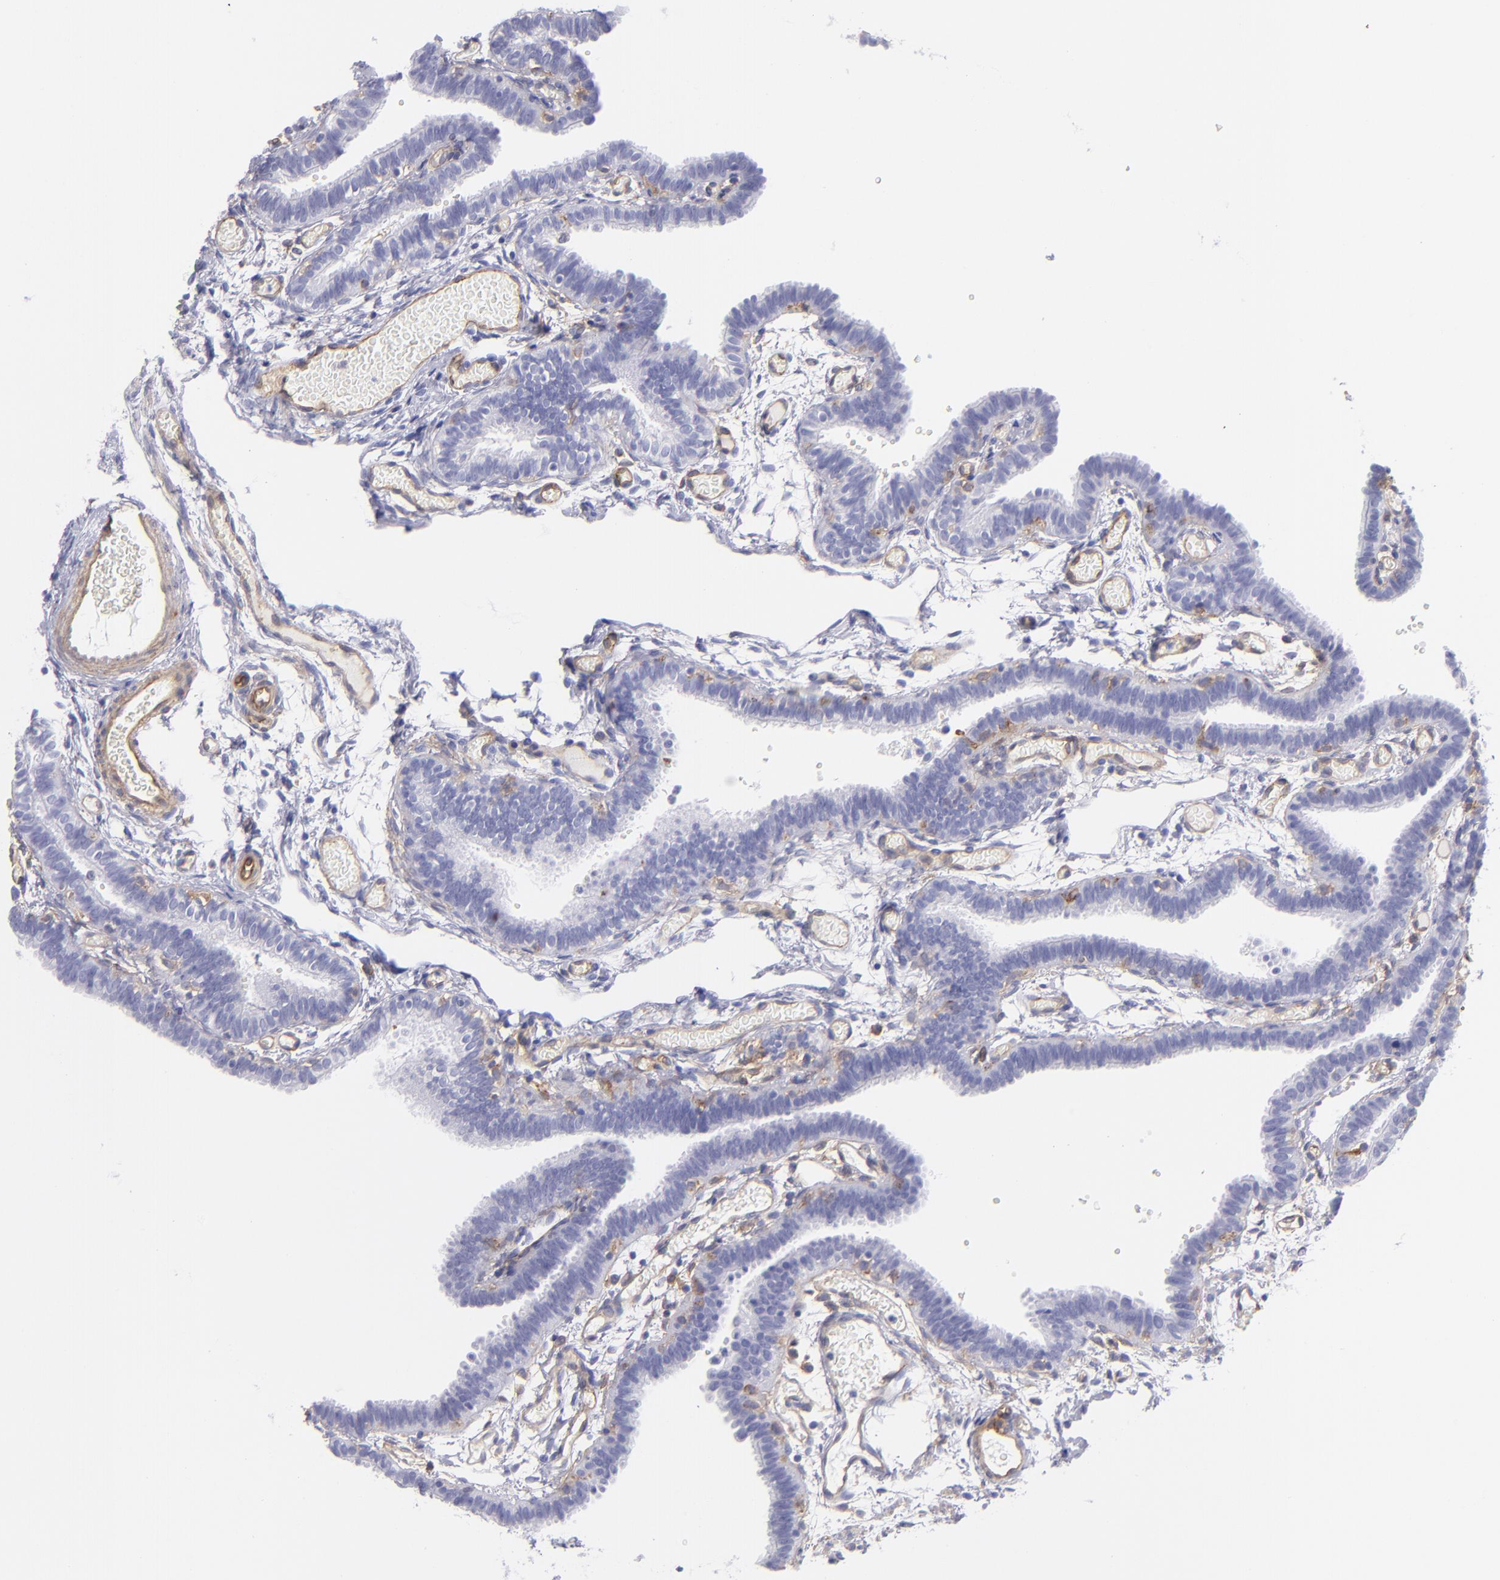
{"staining": {"intensity": "negative", "quantity": "none", "location": "none"}, "tissue": "fallopian tube", "cell_type": "Glandular cells", "image_type": "normal", "snomed": [{"axis": "morphology", "description": "Normal tissue, NOS"}, {"axis": "topography", "description": "Fallopian tube"}], "caption": "Human fallopian tube stained for a protein using IHC shows no positivity in glandular cells.", "gene": "ENTPD1", "patient": {"sex": "female", "age": 29}}